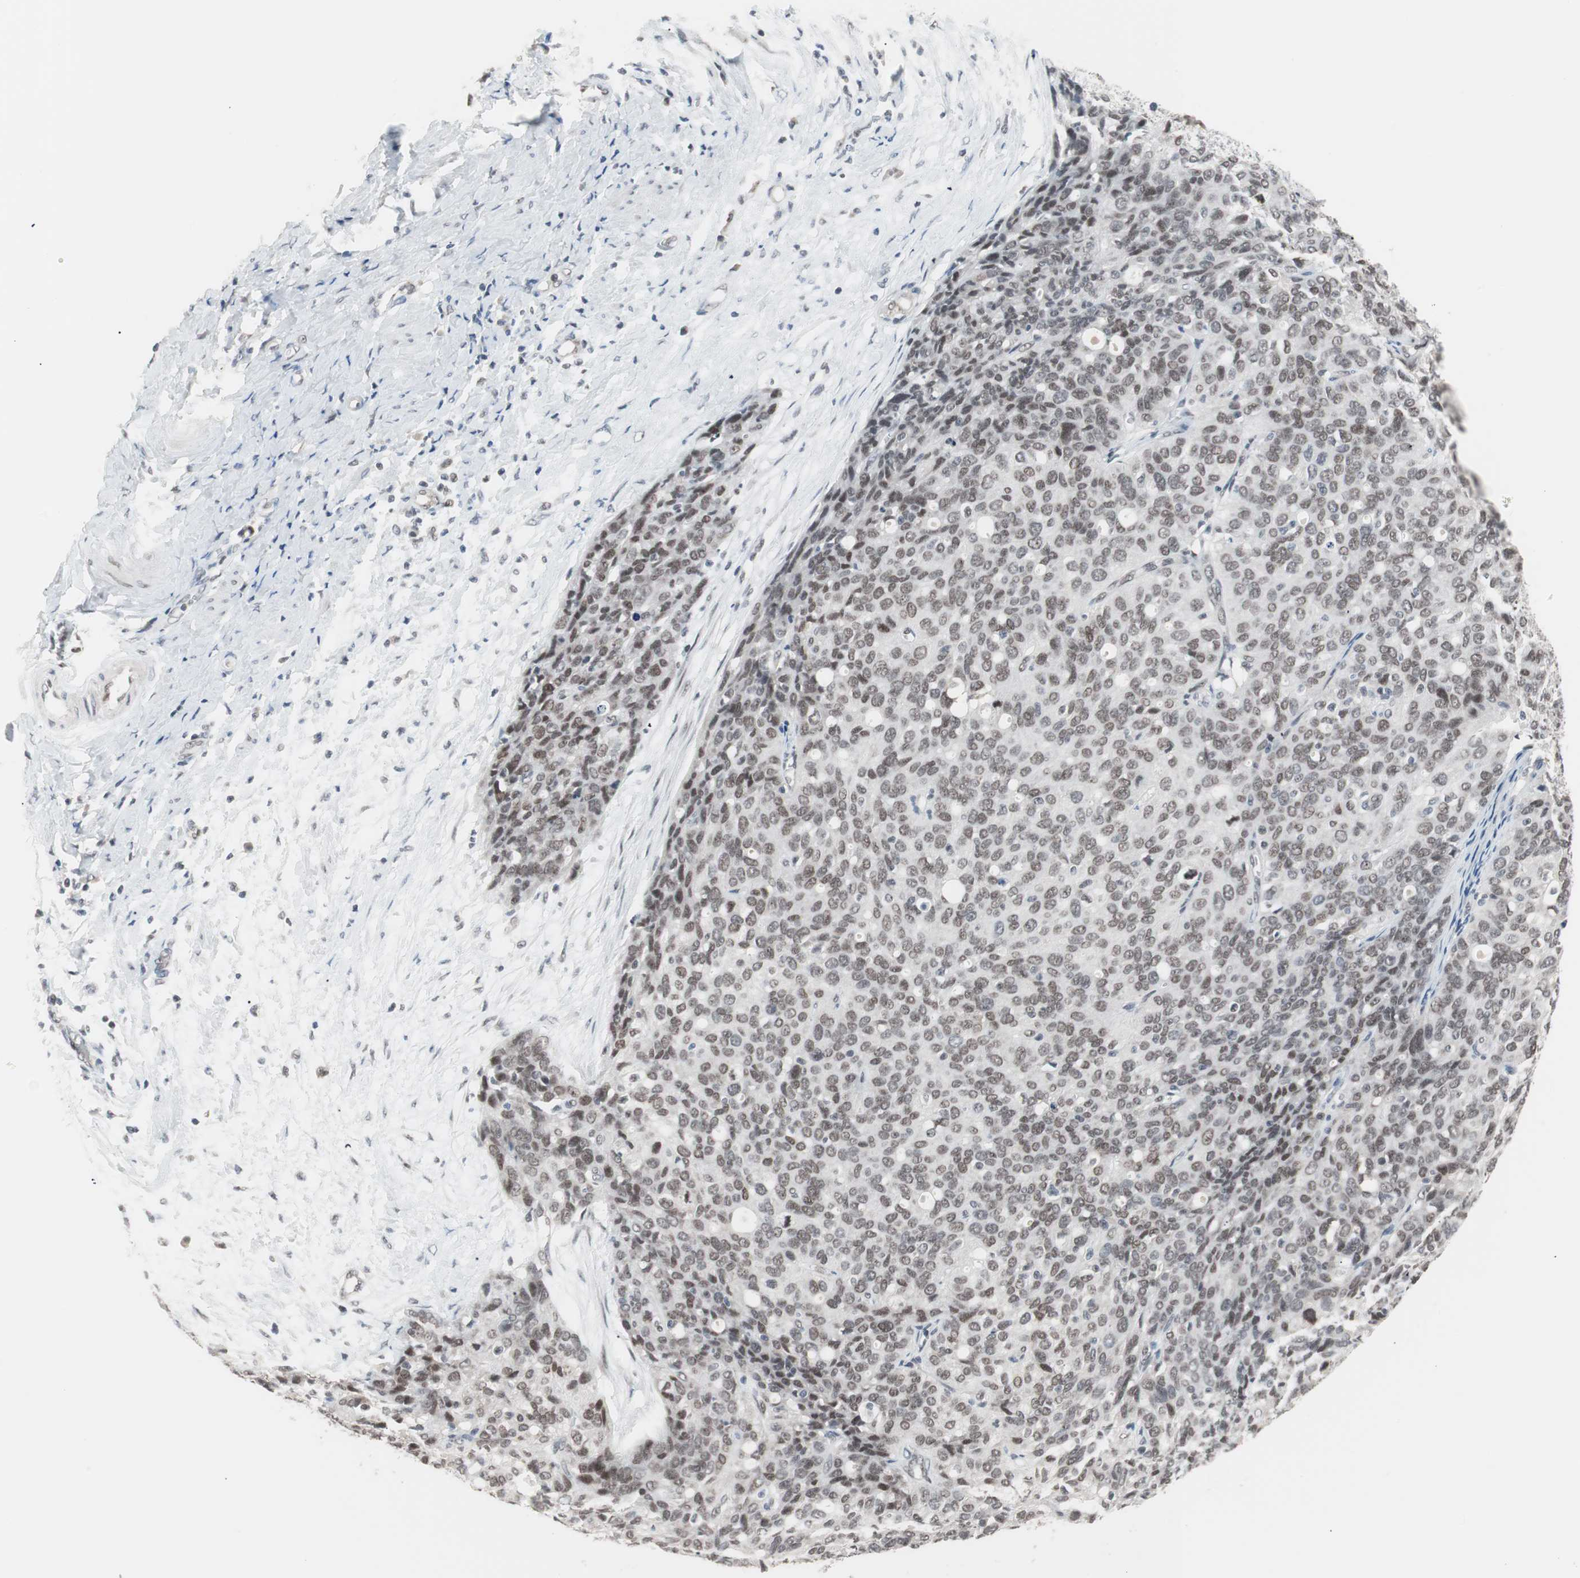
{"staining": {"intensity": "moderate", "quantity": ">75%", "location": "nuclear"}, "tissue": "ovarian cancer", "cell_type": "Tumor cells", "image_type": "cancer", "snomed": [{"axis": "morphology", "description": "Carcinoma, endometroid"}, {"axis": "topography", "description": "Ovary"}], "caption": "Protein staining of ovarian cancer (endometroid carcinoma) tissue exhibits moderate nuclear staining in approximately >75% of tumor cells. The protein is stained brown, and the nuclei are stained in blue (DAB (3,3'-diaminobenzidine) IHC with brightfield microscopy, high magnification).", "gene": "LIG3", "patient": {"sex": "female", "age": 60}}